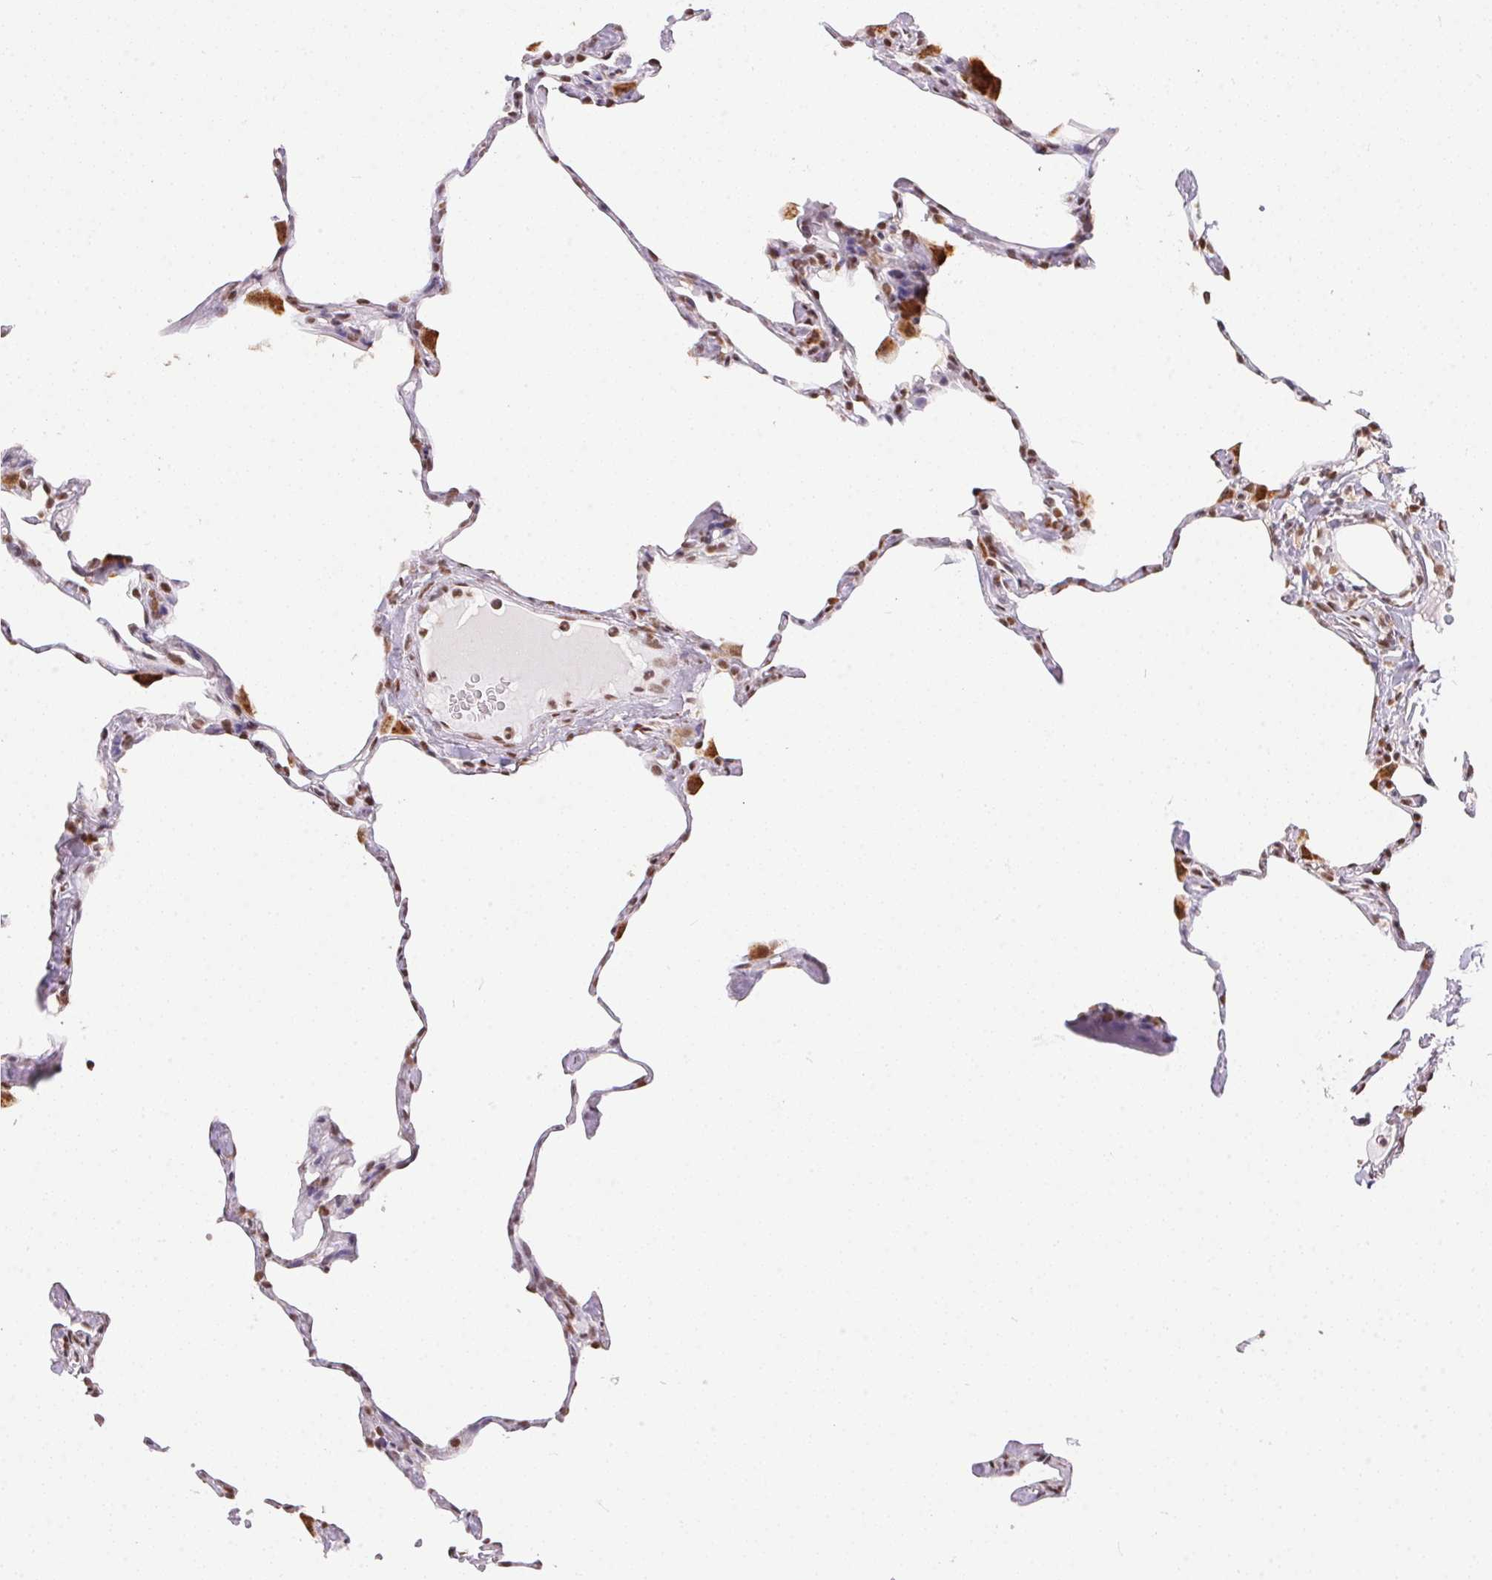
{"staining": {"intensity": "moderate", "quantity": "25%-75%", "location": "nuclear"}, "tissue": "lung", "cell_type": "Alveolar cells", "image_type": "normal", "snomed": [{"axis": "morphology", "description": "Normal tissue, NOS"}, {"axis": "topography", "description": "Lung"}], "caption": "Moderate nuclear staining for a protein is present in approximately 25%-75% of alveolar cells of unremarkable lung using immunohistochemistry (IHC).", "gene": "NFE2L1", "patient": {"sex": "male", "age": 65}}